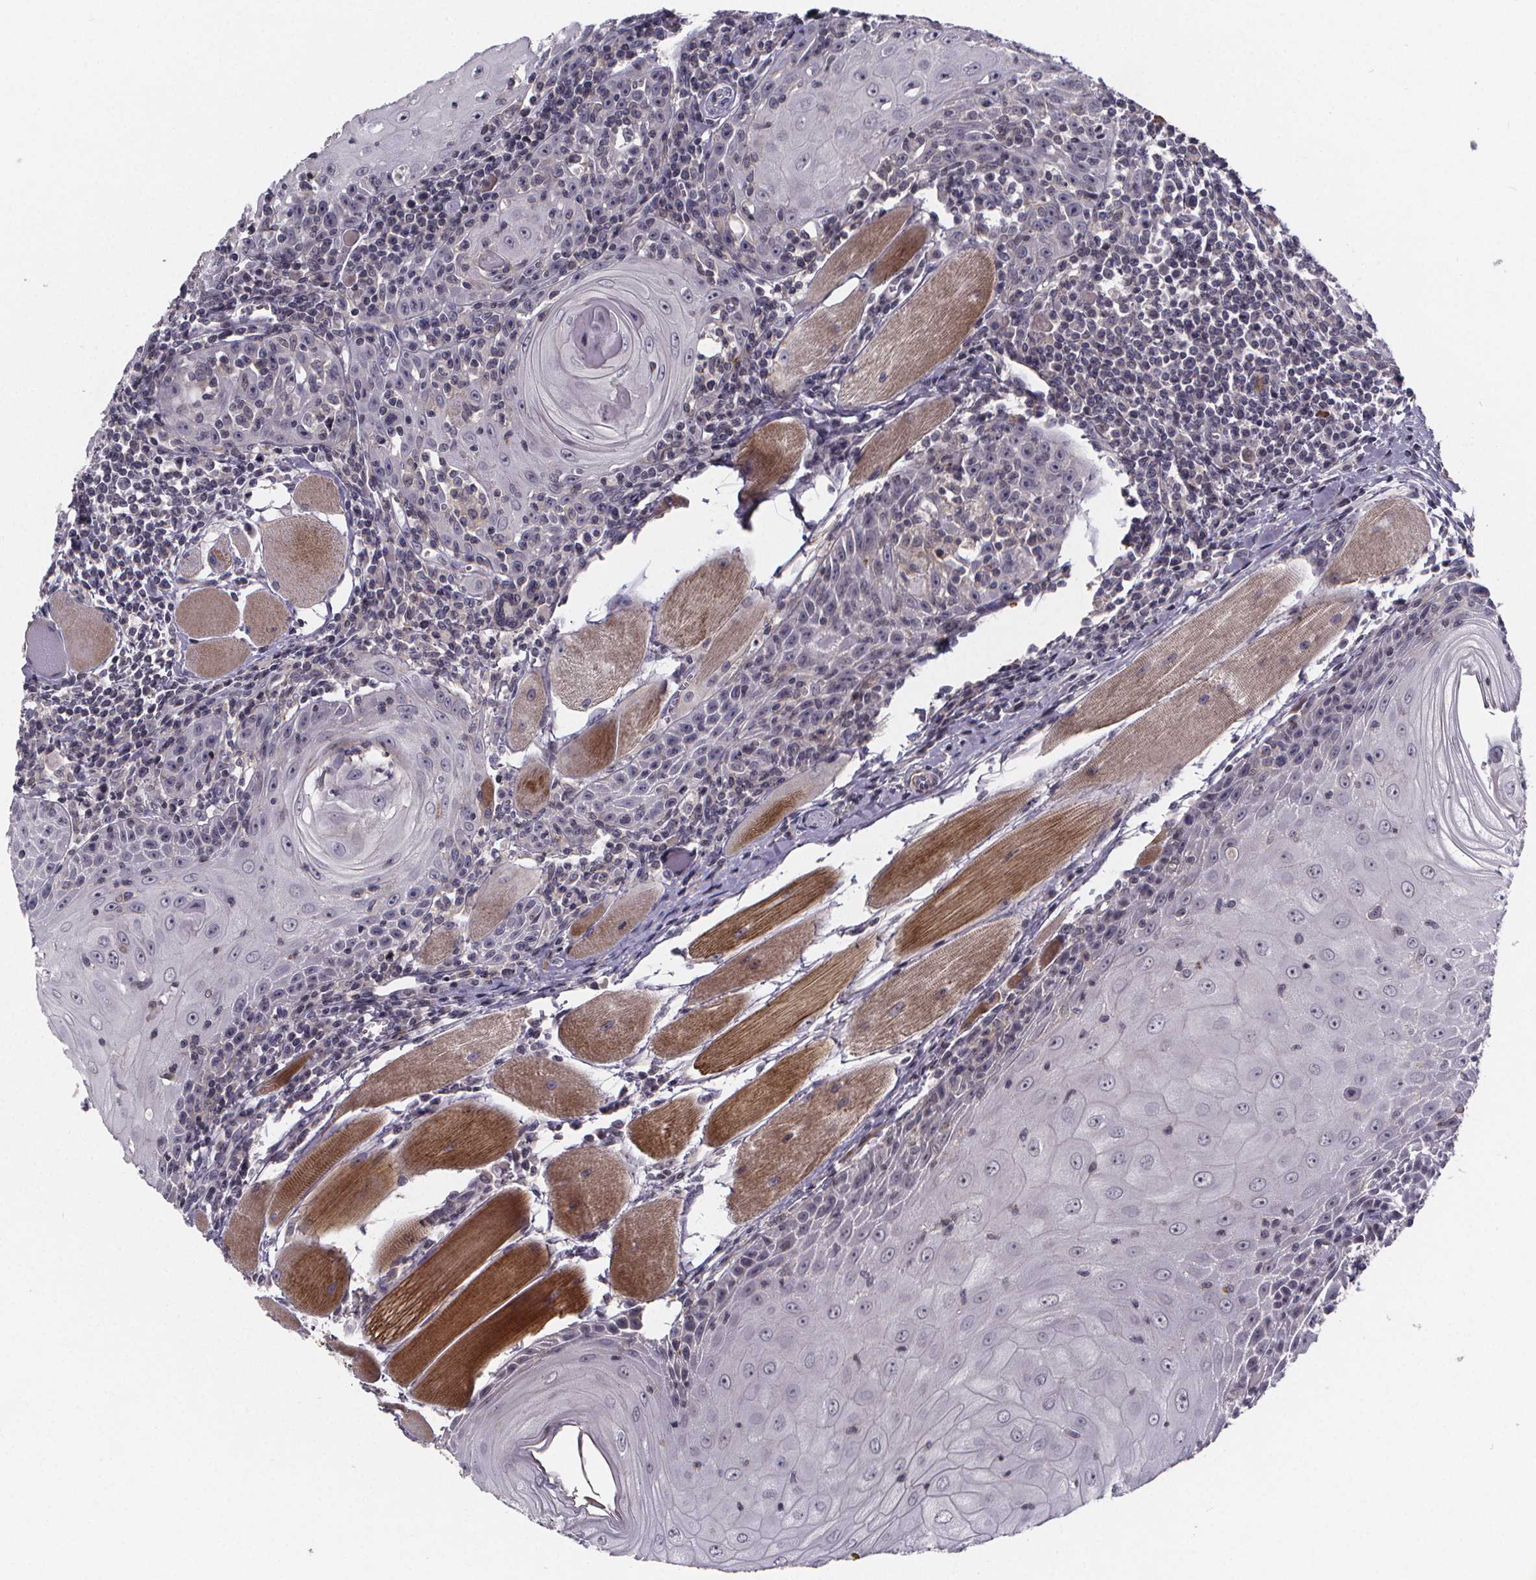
{"staining": {"intensity": "negative", "quantity": "none", "location": "none"}, "tissue": "head and neck cancer", "cell_type": "Tumor cells", "image_type": "cancer", "snomed": [{"axis": "morphology", "description": "Normal tissue, NOS"}, {"axis": "morphology", "description": "Squamous cell carcinoma, NOS"}, {"axis": "topography", "description": "Oral tissue"}, {"axis": "topography", "description": "Head-Neck"}], "caption": "High magnification brightfield microscopy of head and neck squamous cell carcinoma stained with DAB (brown) and counterstained with hematoxylin (blue): tumor cells show no significant positivity. The staining was performed using DAB to visualize the protein expression in brown, while the nuclei were stained in blue with hematoxylin (Magnification: 20x).", "gene": "FBXW2", "patient": {"sex": "male", "age": 52}}